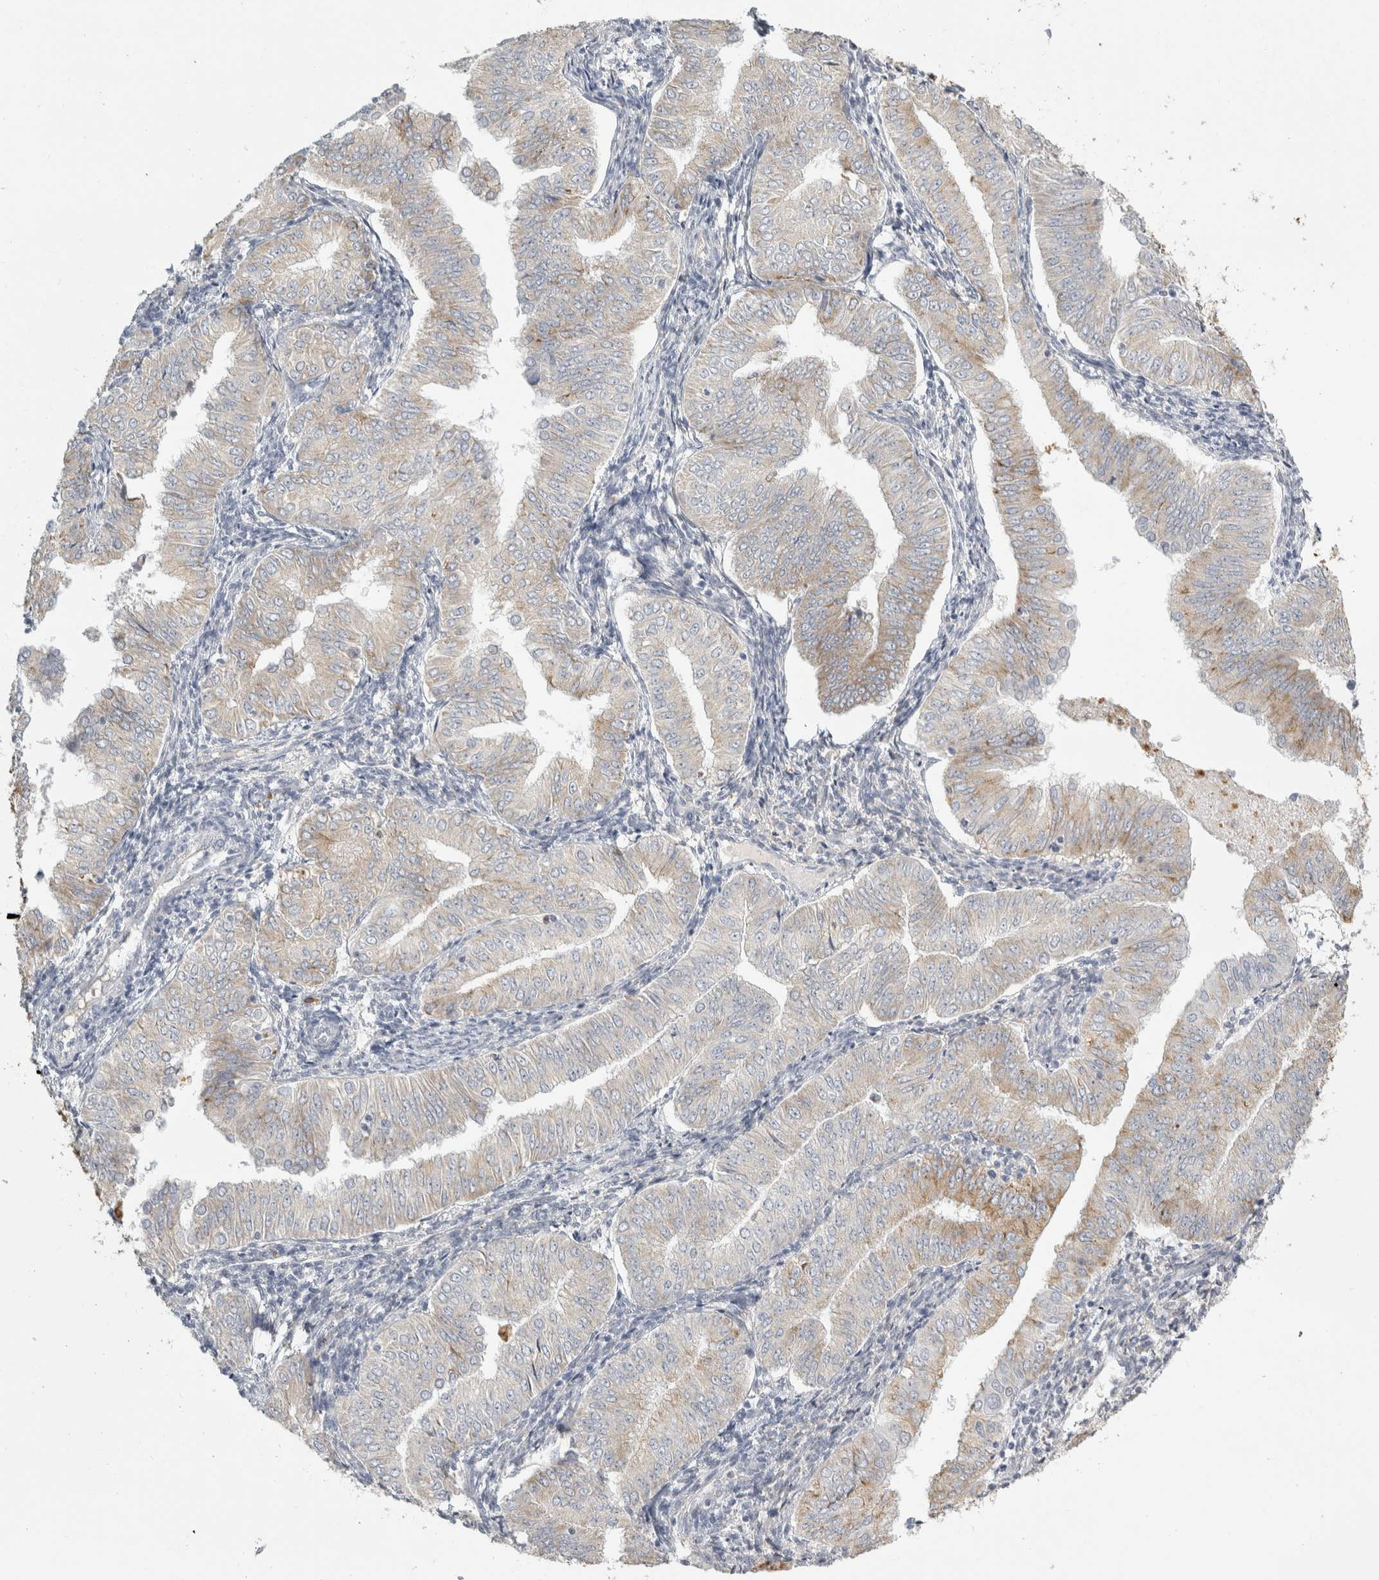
{"staining": {"intensity": "weak", "quantity": "<25%", "location": "cytoplasmic/membranous"}, "tissue": "endometrial cancer", "cell_type": "Tumor cells", "image_type": "cancer", "snomed": [{"axis": "morphology", "description": "Normal tissue, NOS"}, {"axis": "morphology", "description": "Adenocarcinoma, NOS"}, {"axis": "topography", "description": "Endometrium"}], "caption": "IHC micrograph of endometrial cancer stained for a protein (brown), which displays no staining in tumor cells.", "gene": "OSTN", "patient": {"sex": "female", "age": 53}}